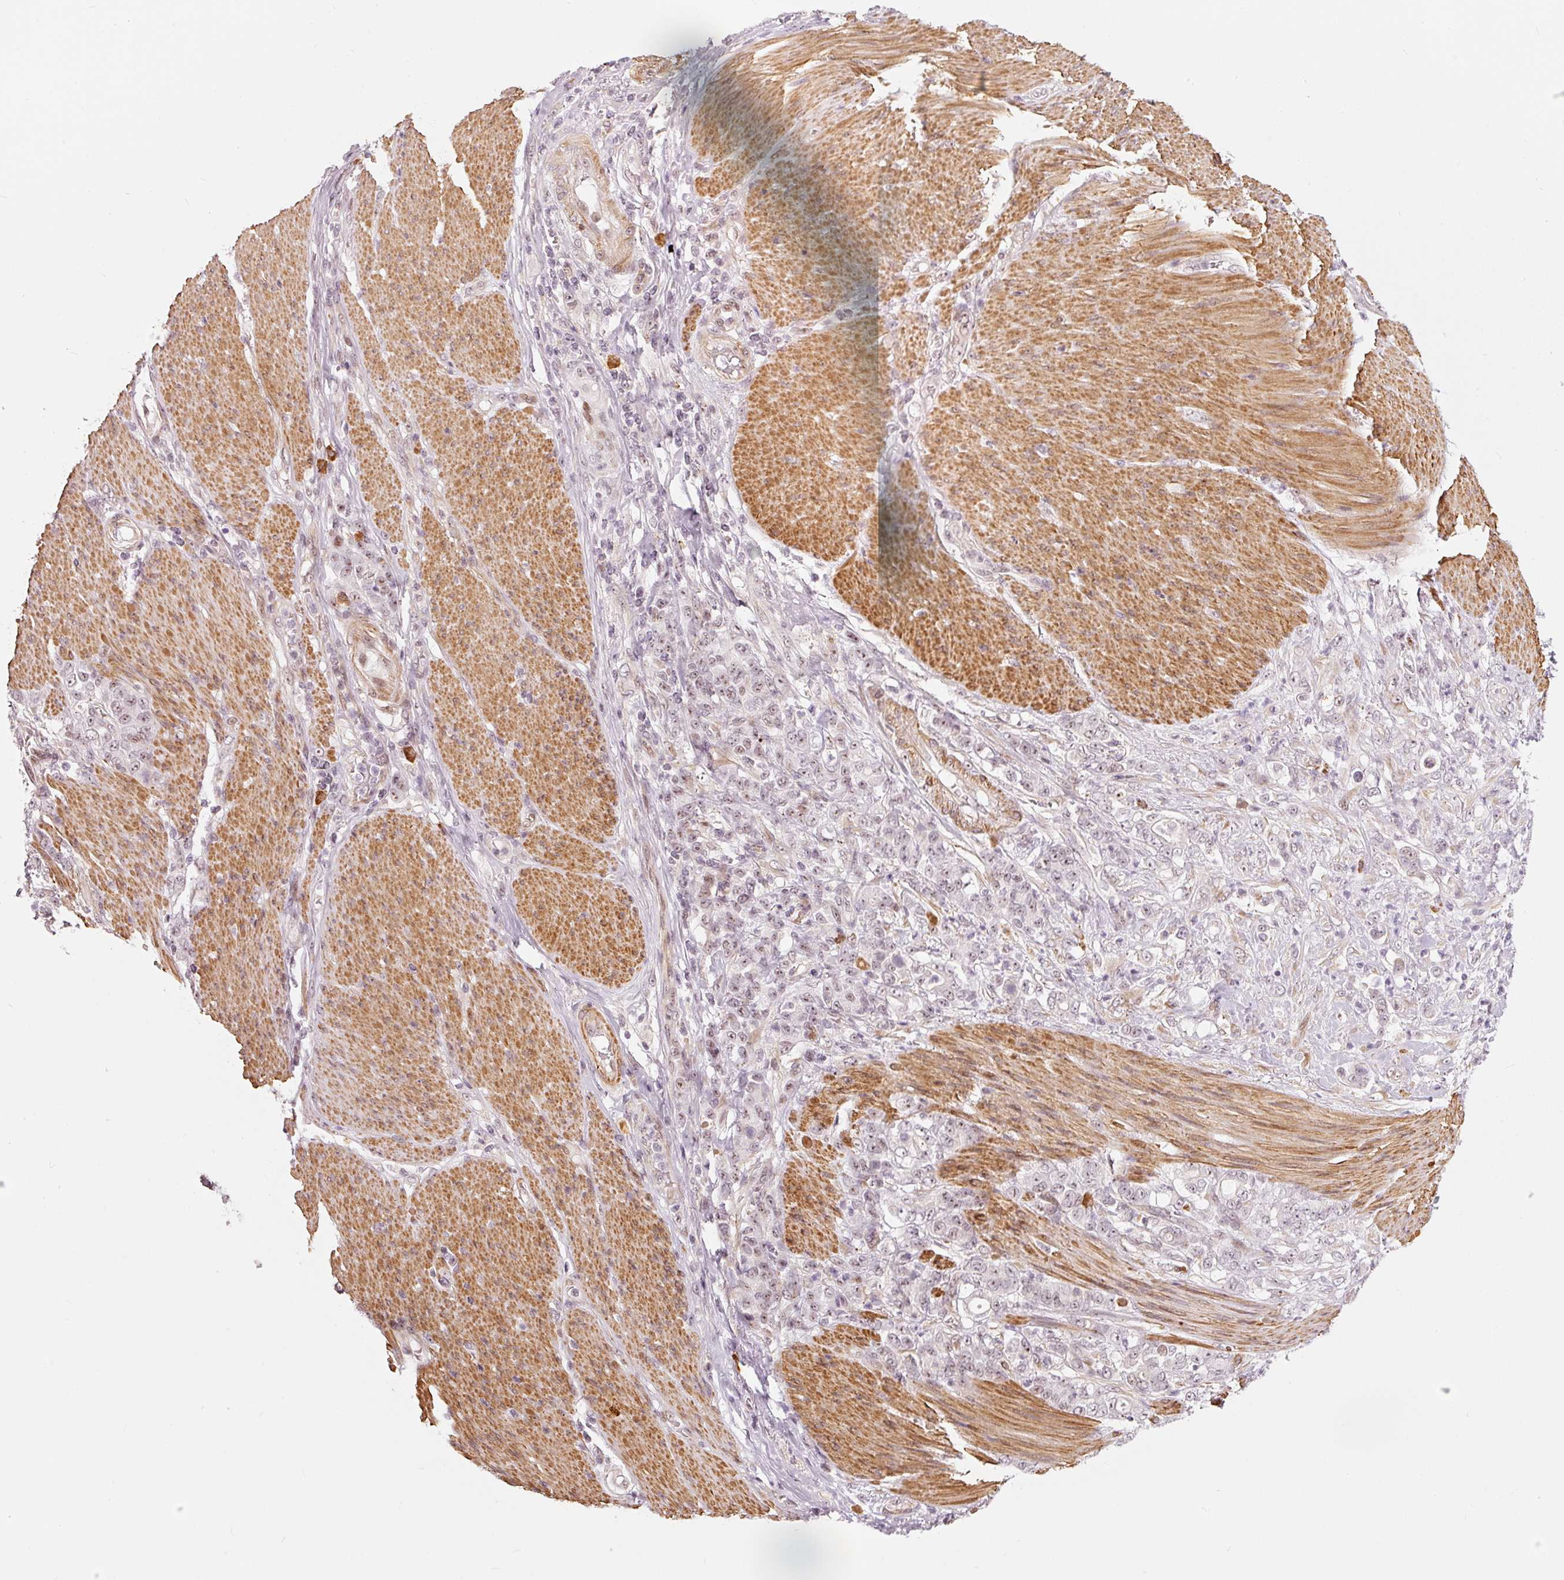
{"staining": {"intensity": "weak", "quantity": "25%-75%", "location": "nuclear"}, "tissue": "stomach cancer", "cell_type": "Tumor cells", "image_type": "cancer", "snomed": [{"axis": "morphology", "description": "Adenocarcinoma, NOS"}, {"axis": "topography", "description": "Stomach"}], "caption": "Stomach cancer was stained to show a protein in brown. There is low levels of weak nuclear expression in about 25%-75% of tumor cells.", "gene": "MXRA8", "patient": {"sex": "female", "age": 79}}